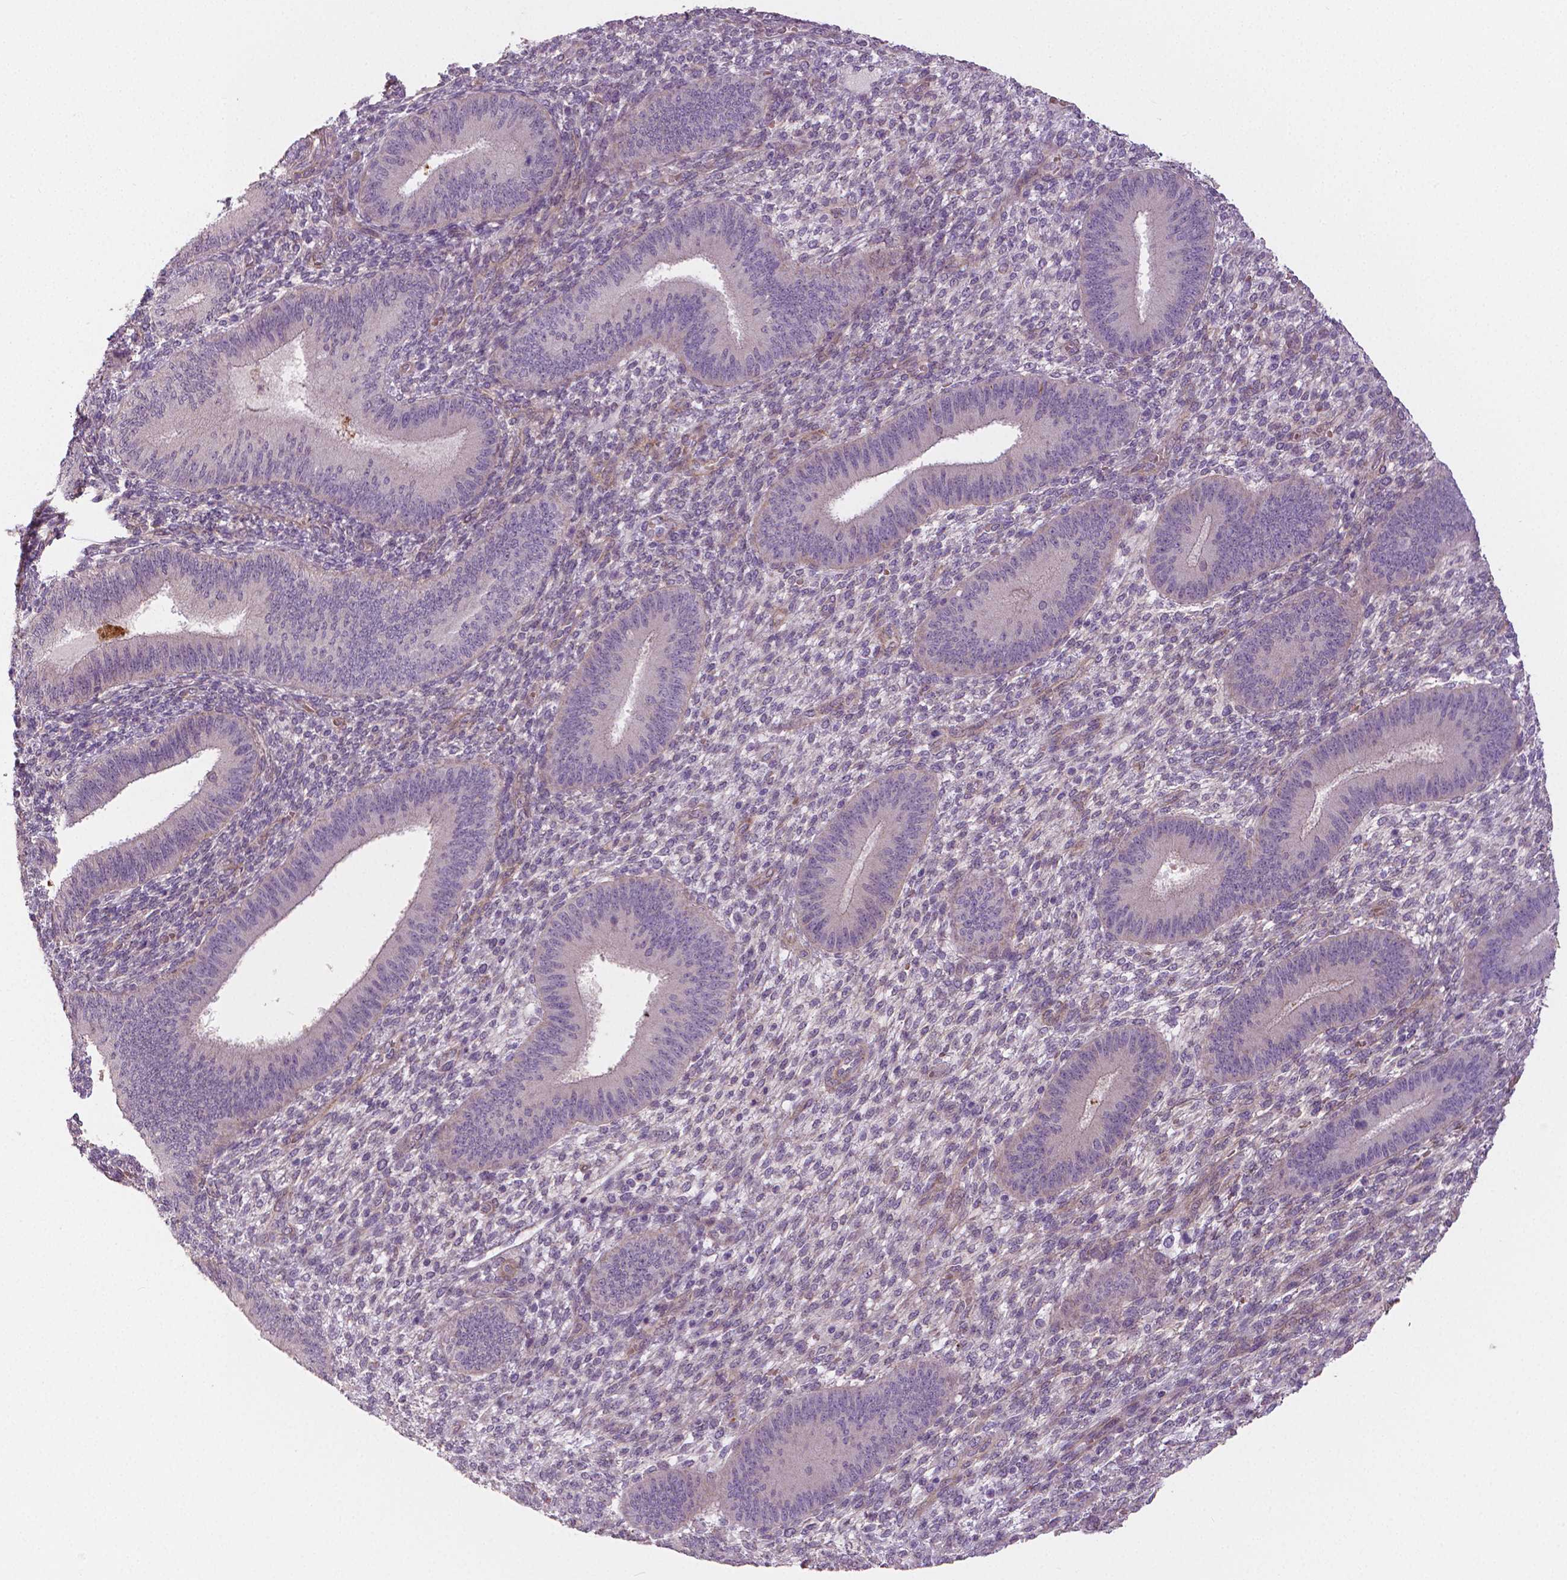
{"staining": {"intensity": "weak", "quantity": "<25%", "location": "cytoplasmic/membranous"}, "tissue": "endometrium", "cell_type": "Cells in endometrial stroma", "image_type": "normal", "snomed": [{"axis": "morphology", "description": "Normal tissue, NOS"}, {"axis": "topography", "description": "Endometrium"}], "caption": "There is no significant positivity in cells in endometrial stroma of endometrium.", "gene": "FLT1", "patient": {"sex": "female", "age": 39}}